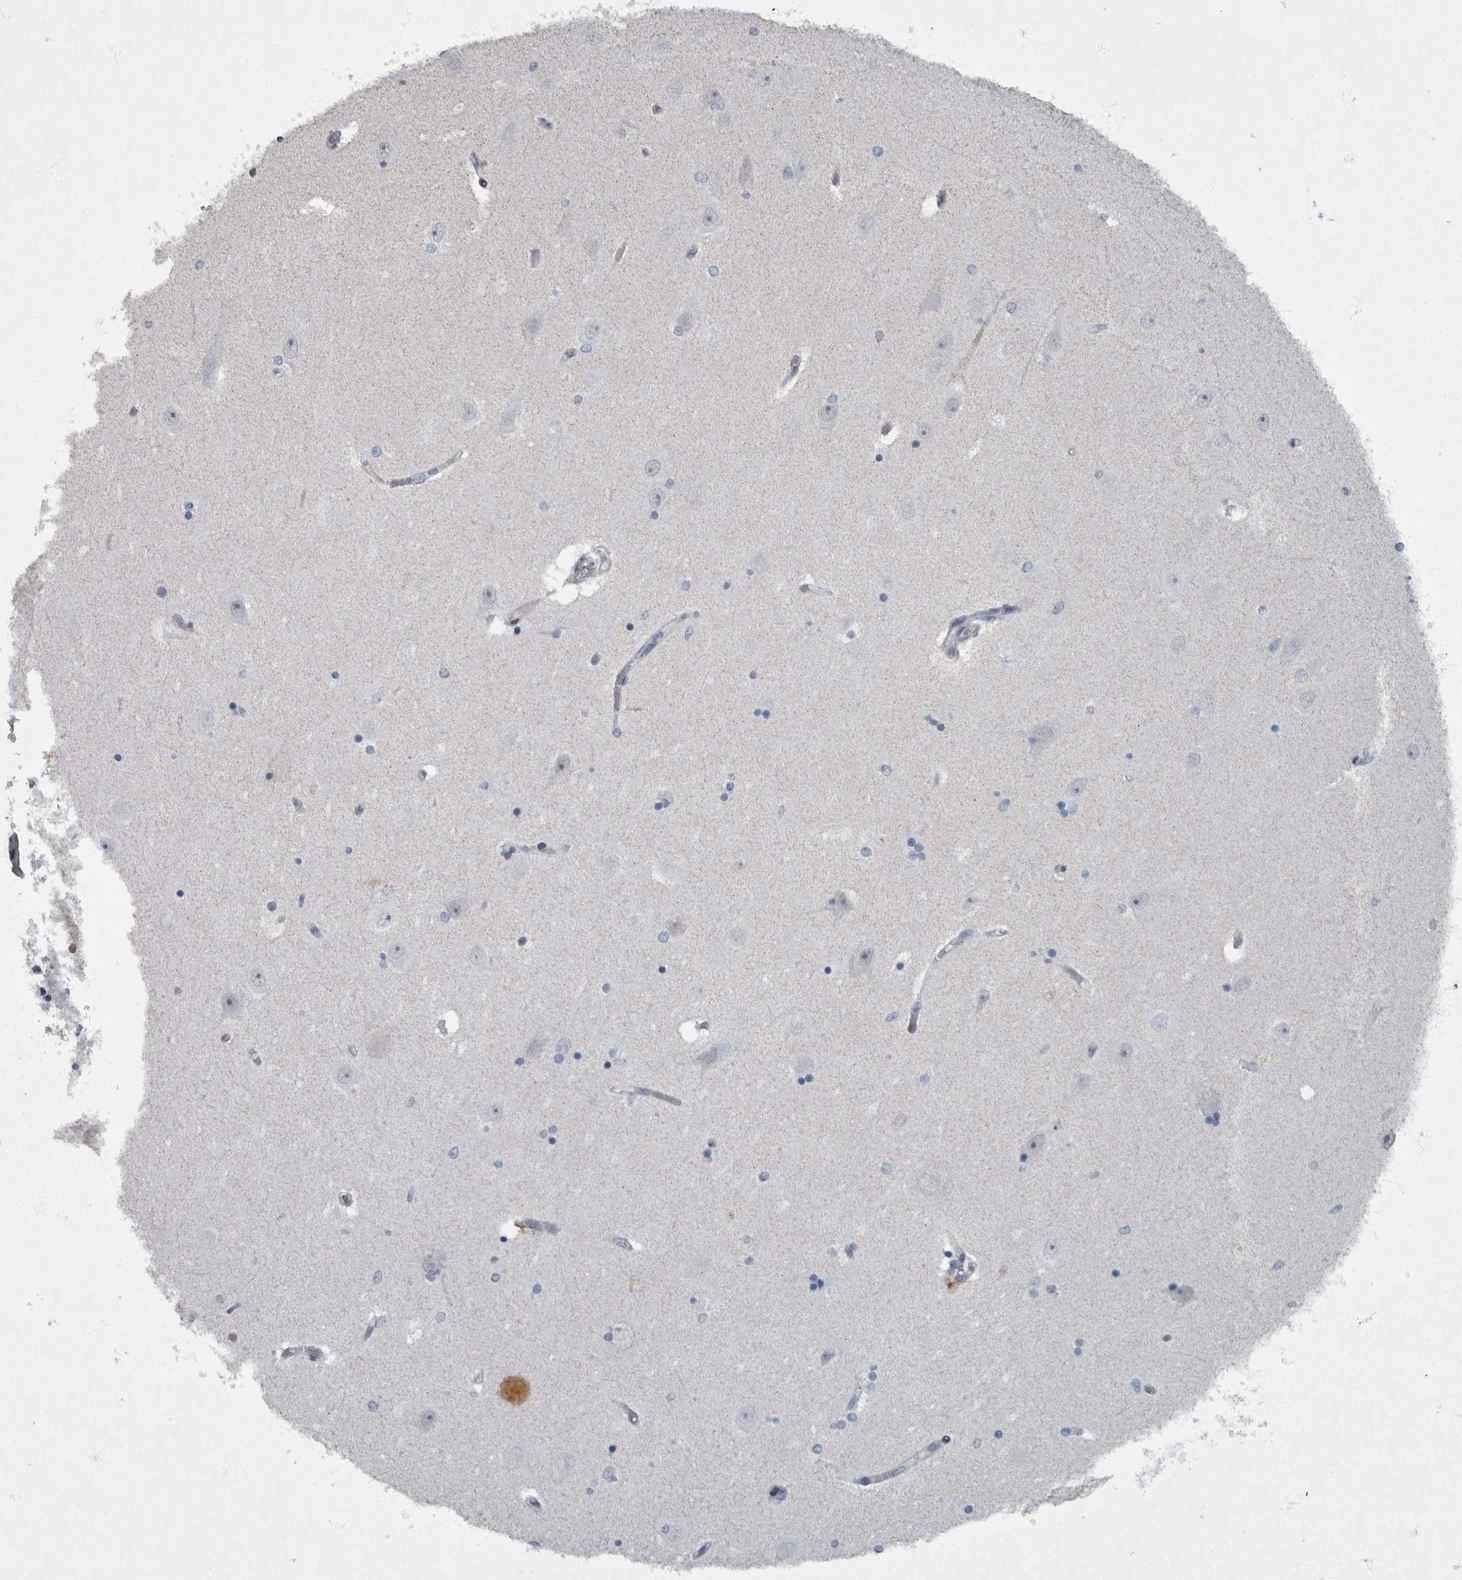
{"staining": {"intensity": "negative", "quantity": "none", "location": "none"}, "tissue": "hippocampus", "cell_type": "Glial cells", "image_type": "normal", "snomed": [{"axis": "morphology", "description": "Normal tissue, NOS"}, {"axis": "topography", "description": "Hippocampus"}], "caption": "Hippocampus was stained to show a protein in brown. There is no significant positivity in glial cells. The staining was performed using DAB (3,3'-diaminobenzidine) to visualize the protein expression in brown, while the nuclei were stained in blue with hematoxylin (Magnification: 20x).", "gene": "WDR33", "patient": {"sex": "female", "age": 54}}